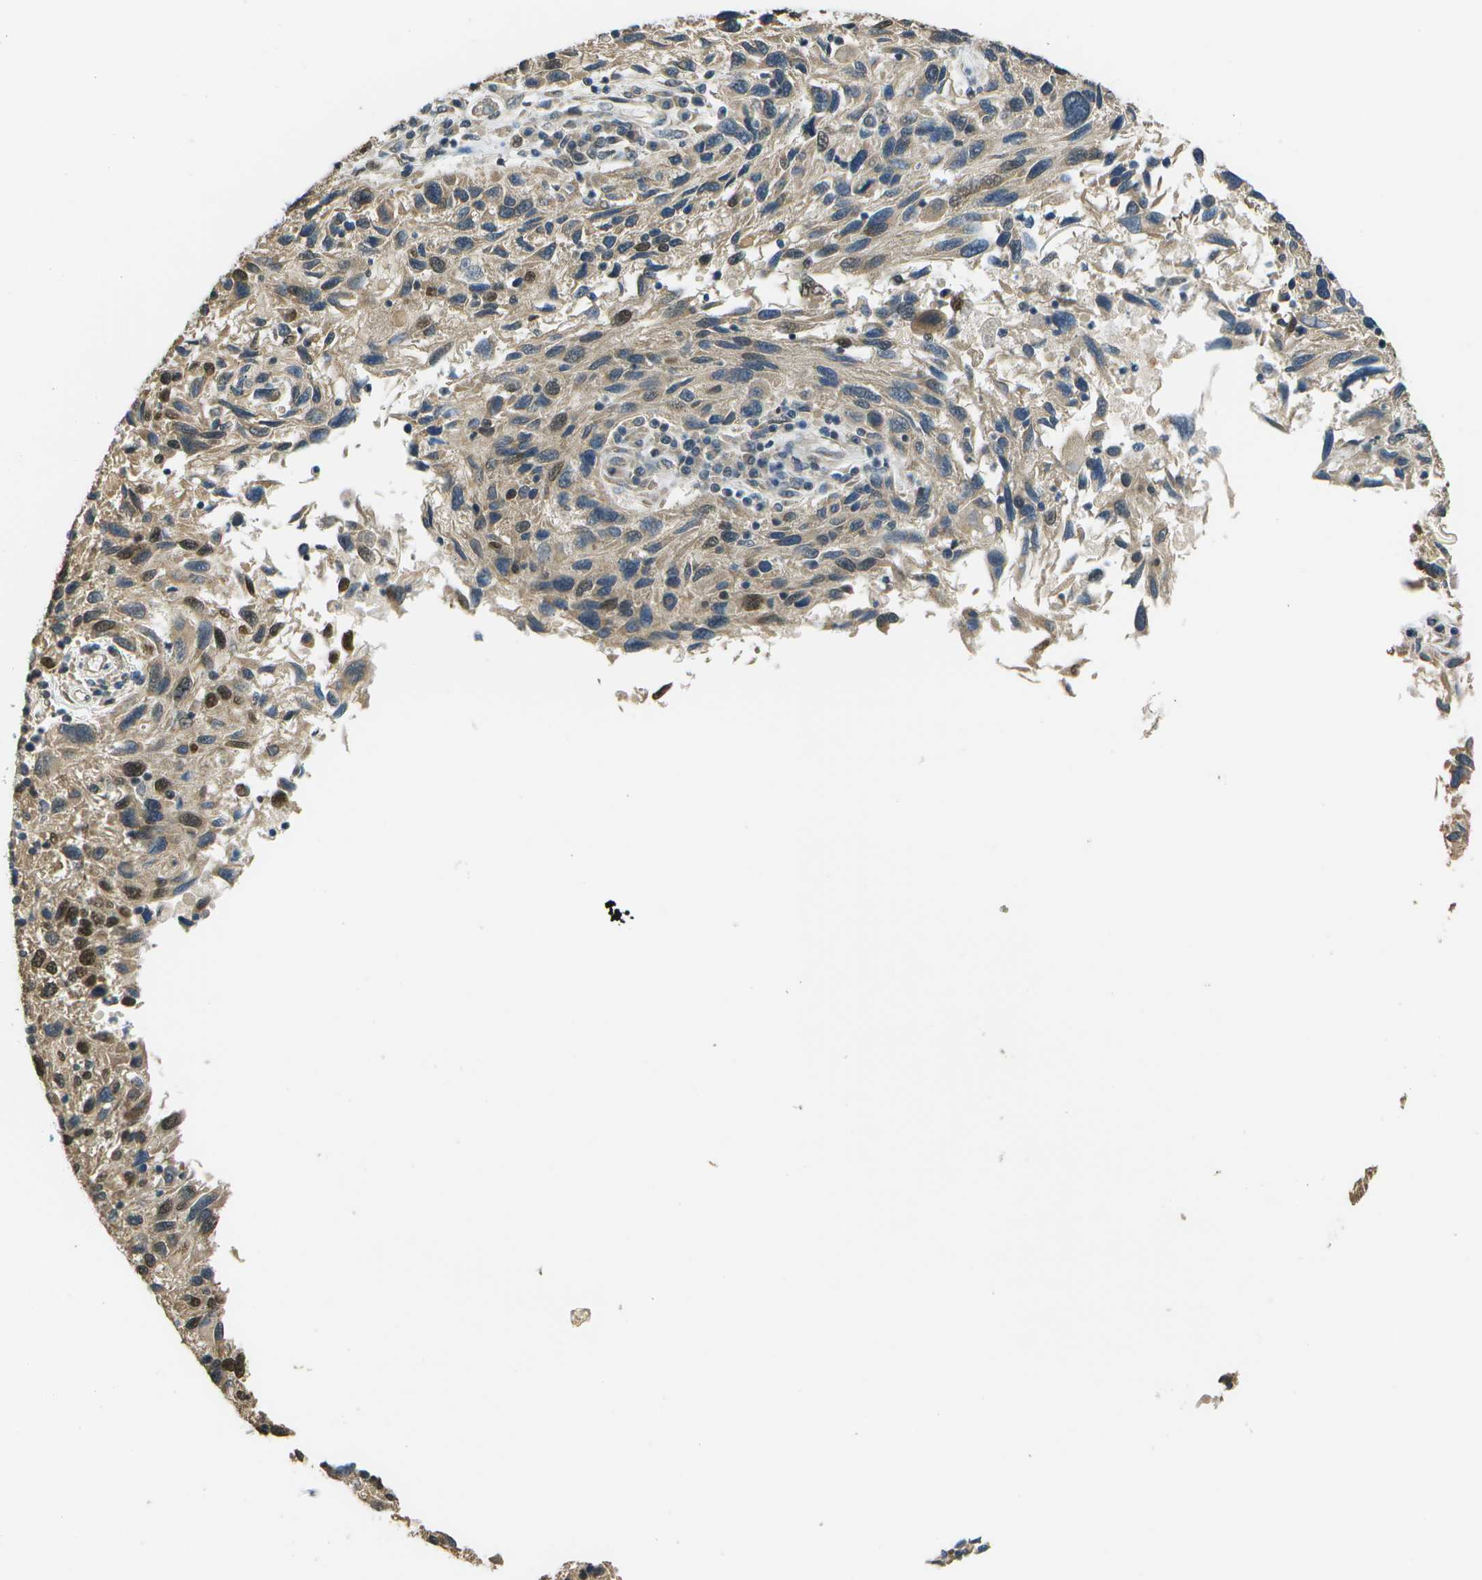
{"staining": {"intensity": "moderate", "quantity": ">75%", "location": "cytoplasmic/membranous,nuclear"}, "tissue": "melanoma", "cell_type": "Tumor cells", "image_type": "cancer", "snomed": [{"axis": "morphology", "description": "Malignant melanoma, NOS"}, {"axis": "topography", "description": "Skin"}], "caption": "This micrograph demonstrates immunohistochemistry (IHC) staining of malignant melanoma, with medium moderate cytoplasmic/membranous and nuclear staining in about >75% of tumor cells.", "gene": "ABL2", "patient": {"sex": "male", "age": 53}}